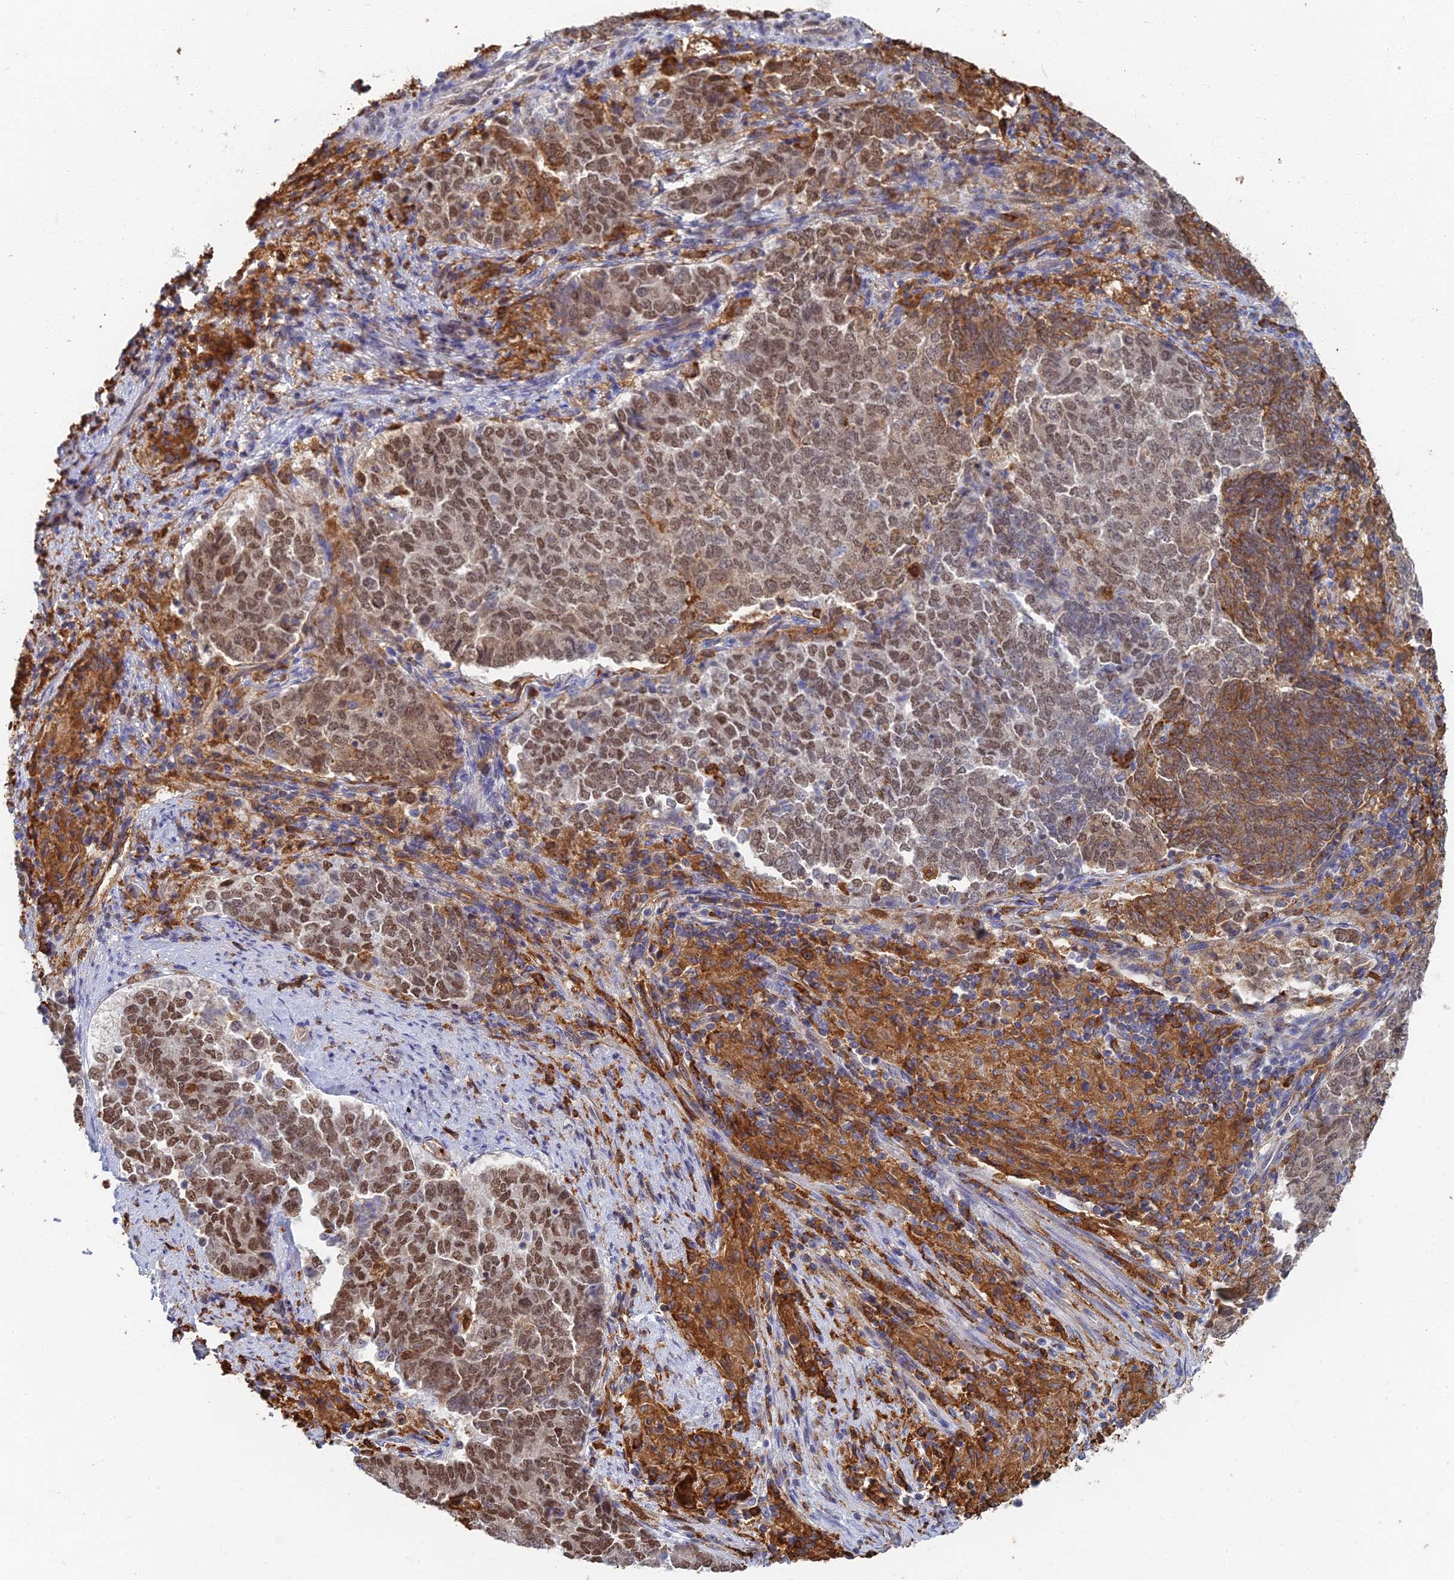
{"staining": {"intensity": "moderate", "quantity": ">75%", "location": "cytoplasmic/membranous,nuclear"}, "tissue": "endometrial cancer", "cell_type": "Tumor cells", "image_type": "cancer", "snomed": [{"axis": "morphology", "description": "Adenocarcinoma, NOS"}, {"axis": "topography", "description": "Endometrium"}], "caption": "This image reveals immunohistochemistry staining of human endometrial cancer, with medium moderate cytoplasmic/membranous and nuclear positivity in about >75% of tumor cells.", "gene": "GPATCH1", "patient": {"sex": "female", "age": 80}}